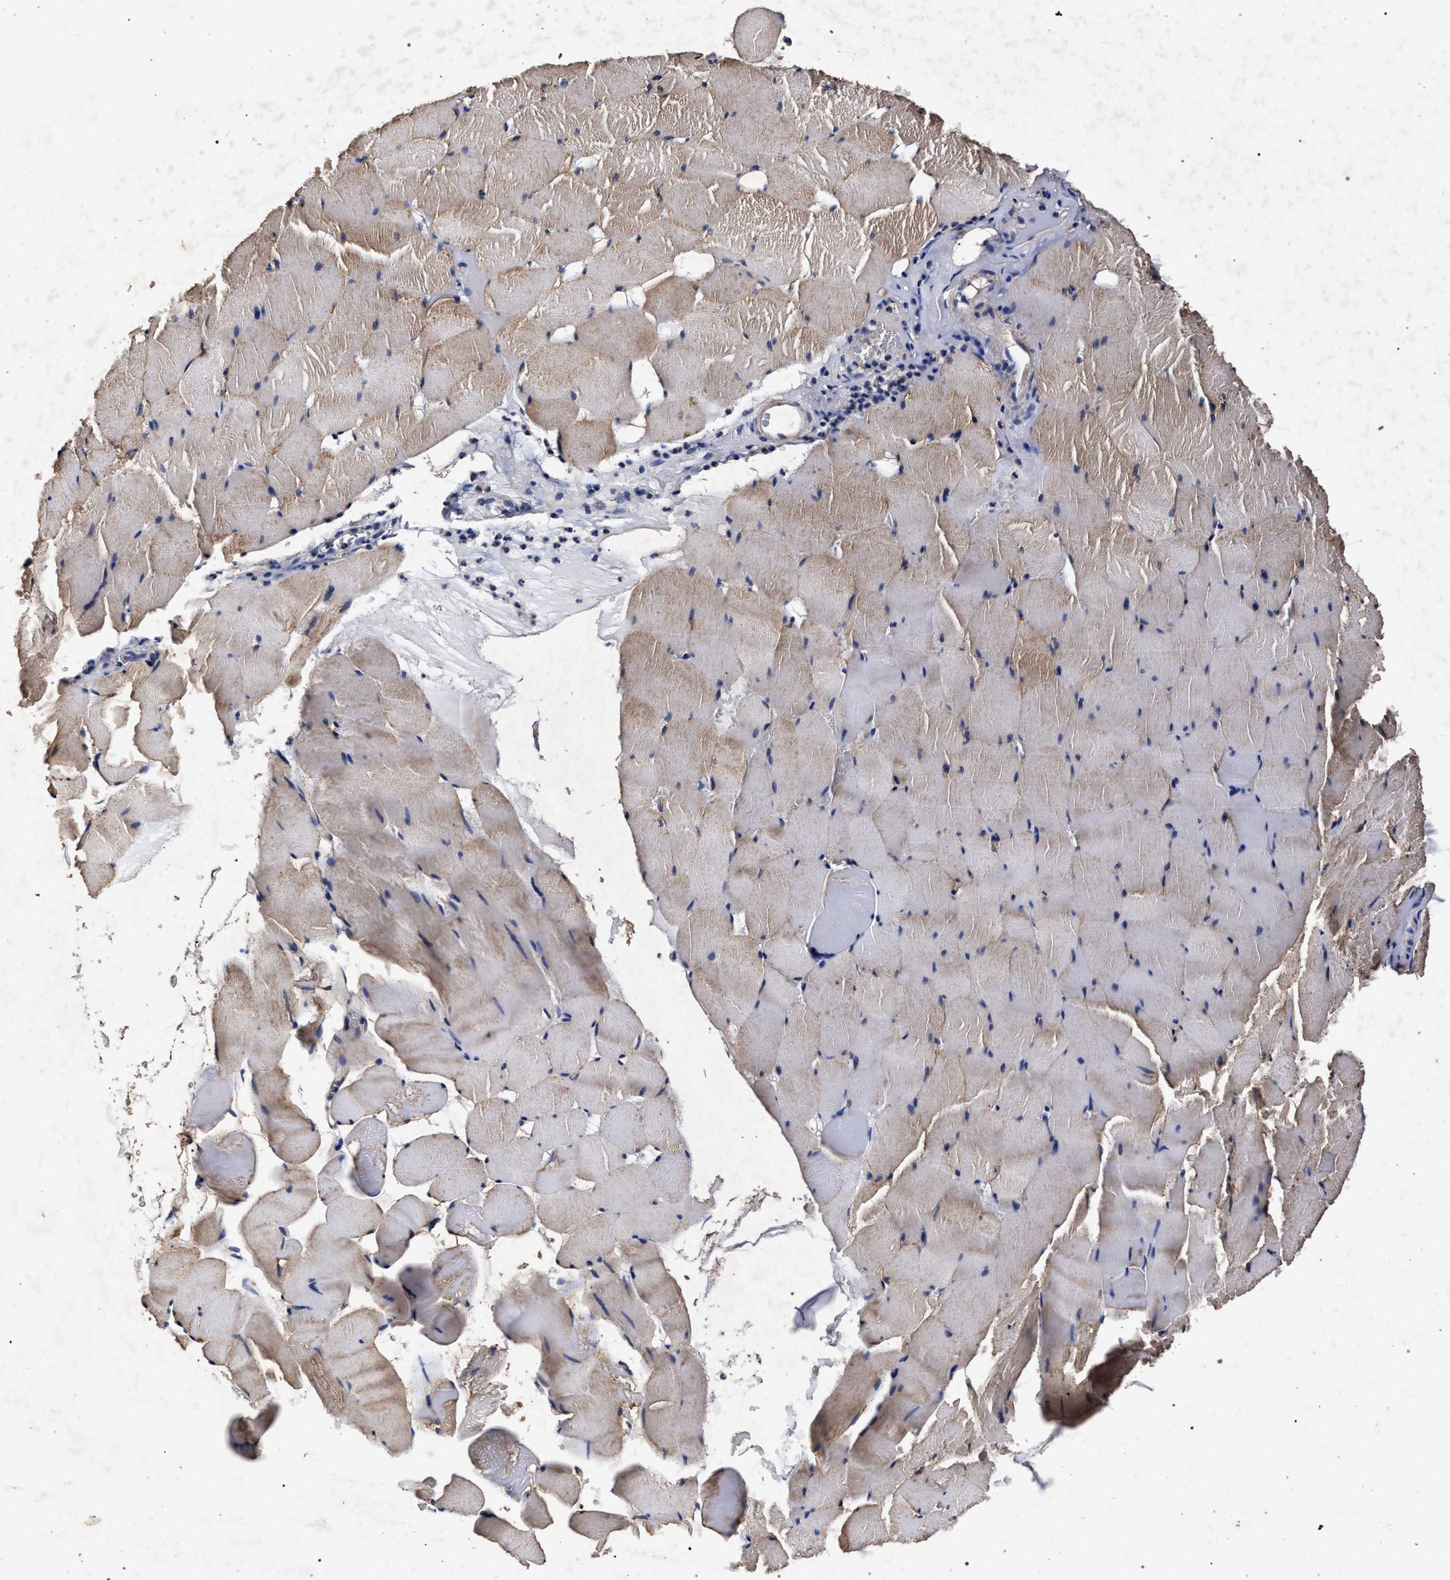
{"staining": {"intensity": "weak", "quantity": "25%-75%", "location": "cytoplasmic/membranous"}, "tissue": "skeletal muscle", "cell_type": "Myocytes", "image_type": "normal", "snomed": [{"axis": "morphology", "description": "Normal tissue, NOS"}, {"axis": "topography", "description": "Skeletal muscle"}], "caption": "Immunohistochemical staining of benign human skeletal muscle exhibits weak cytoplasmic/membranous protein staining in about 25%-75% of myocytes. The staining was performed using DAB, with brown indicating positive protein expression. Nuclei are stained blue with hematoxylin.", "gene": "ATP1A2", "patient": {"sex": "male", "age": 62}}